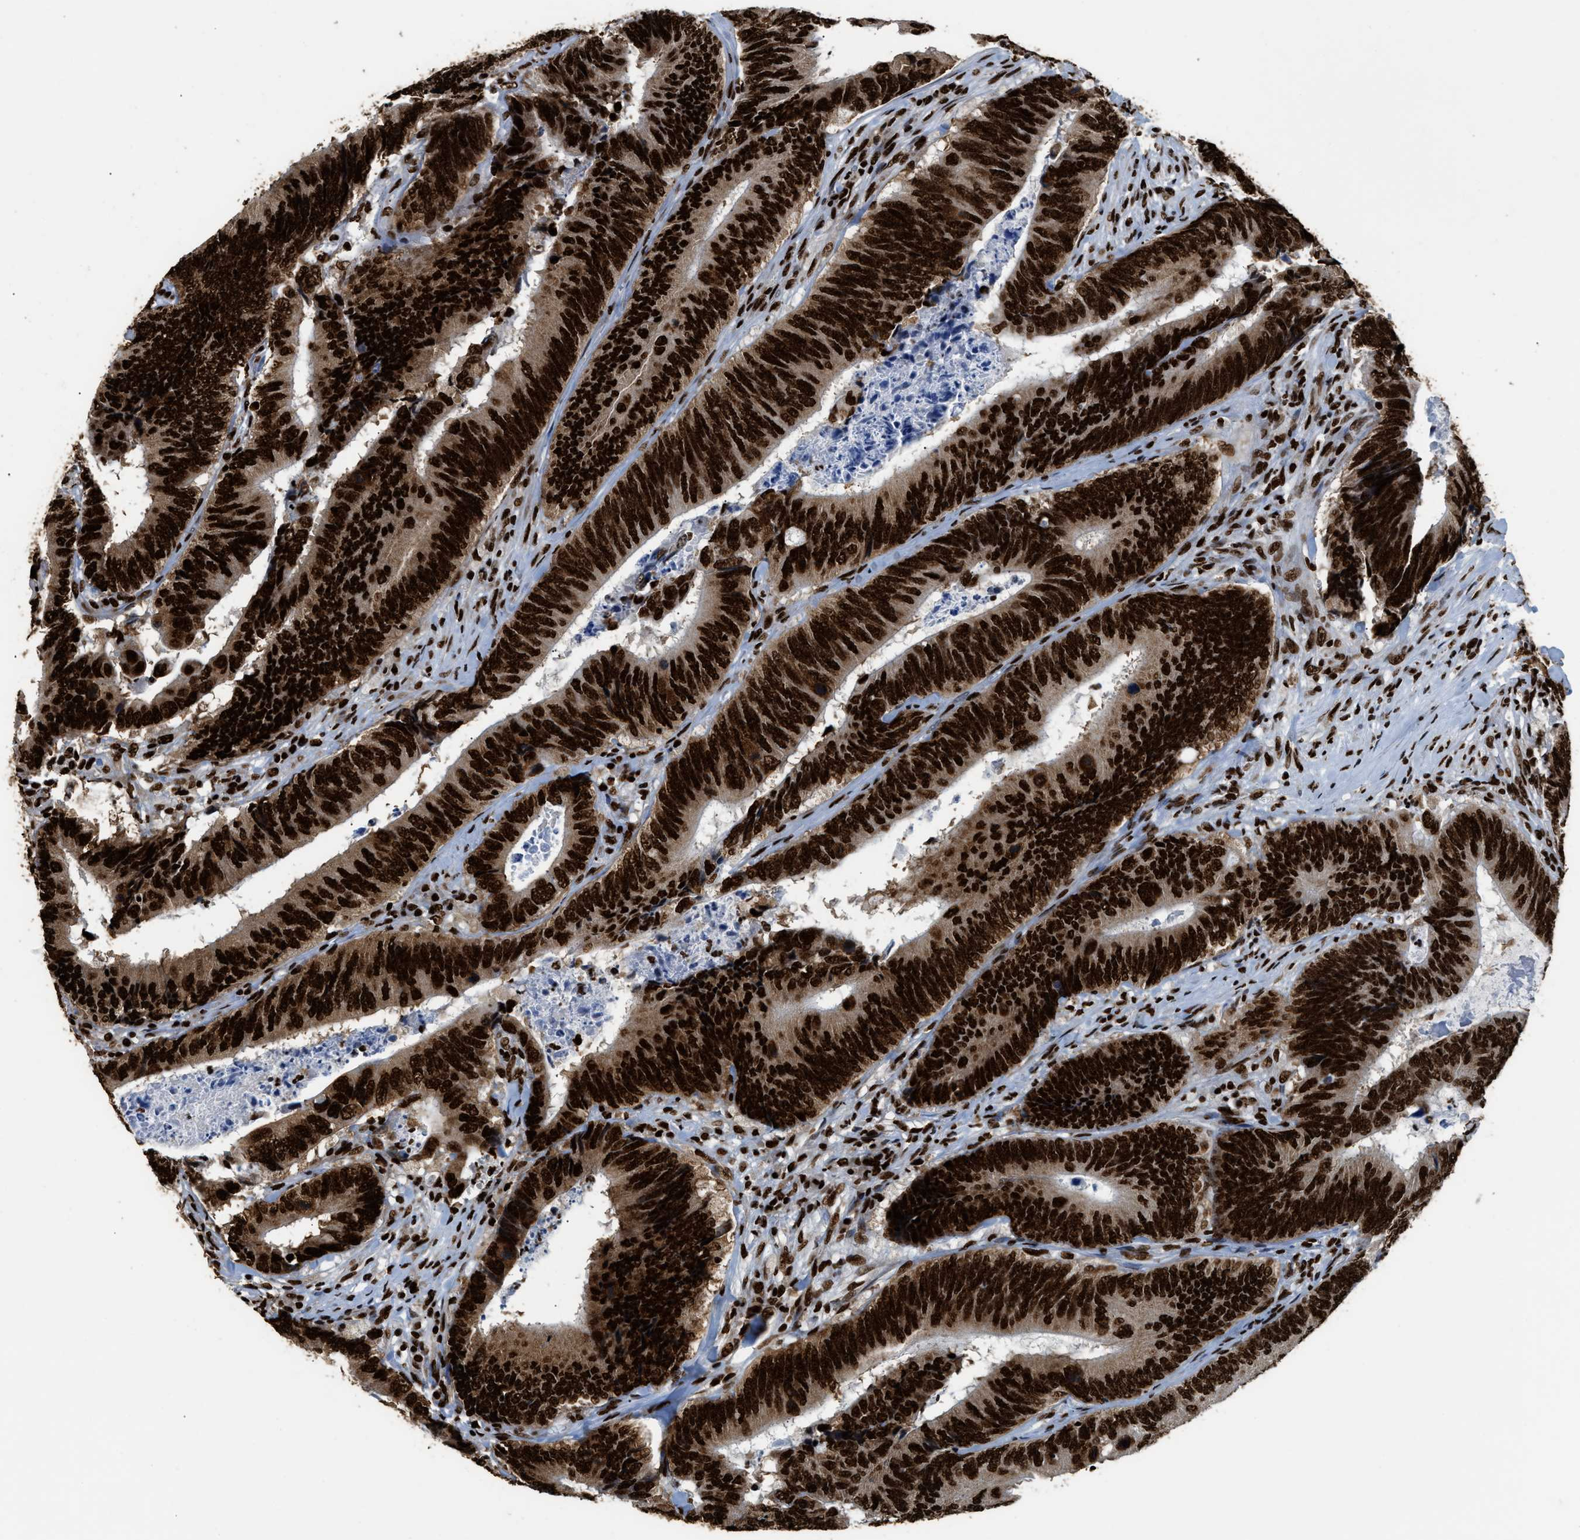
{"staining": {"intensity": "strong", "quantity": ">75%", "location": "nuclear"}, "tissue": "colorectal cancer", "cell_type": "Tumor cells", "image_type": "cancer", "snomed": [{"axis": "morphology", "description": "Normal tissue, NOS"}, {"axis": "morphology", "description": "Adenocarcinoma, NOS"}, {"axis": "topography", "description": "Colon"}], "caption": "A micrograph showing strong nuclear staining in about >75% of tumor cells in colorectal adenocarcinoma, as visualized by brown immunohistochemical staining.", "gene": "HNRNPM", "patient": {"sex": "male", "age": 56}}